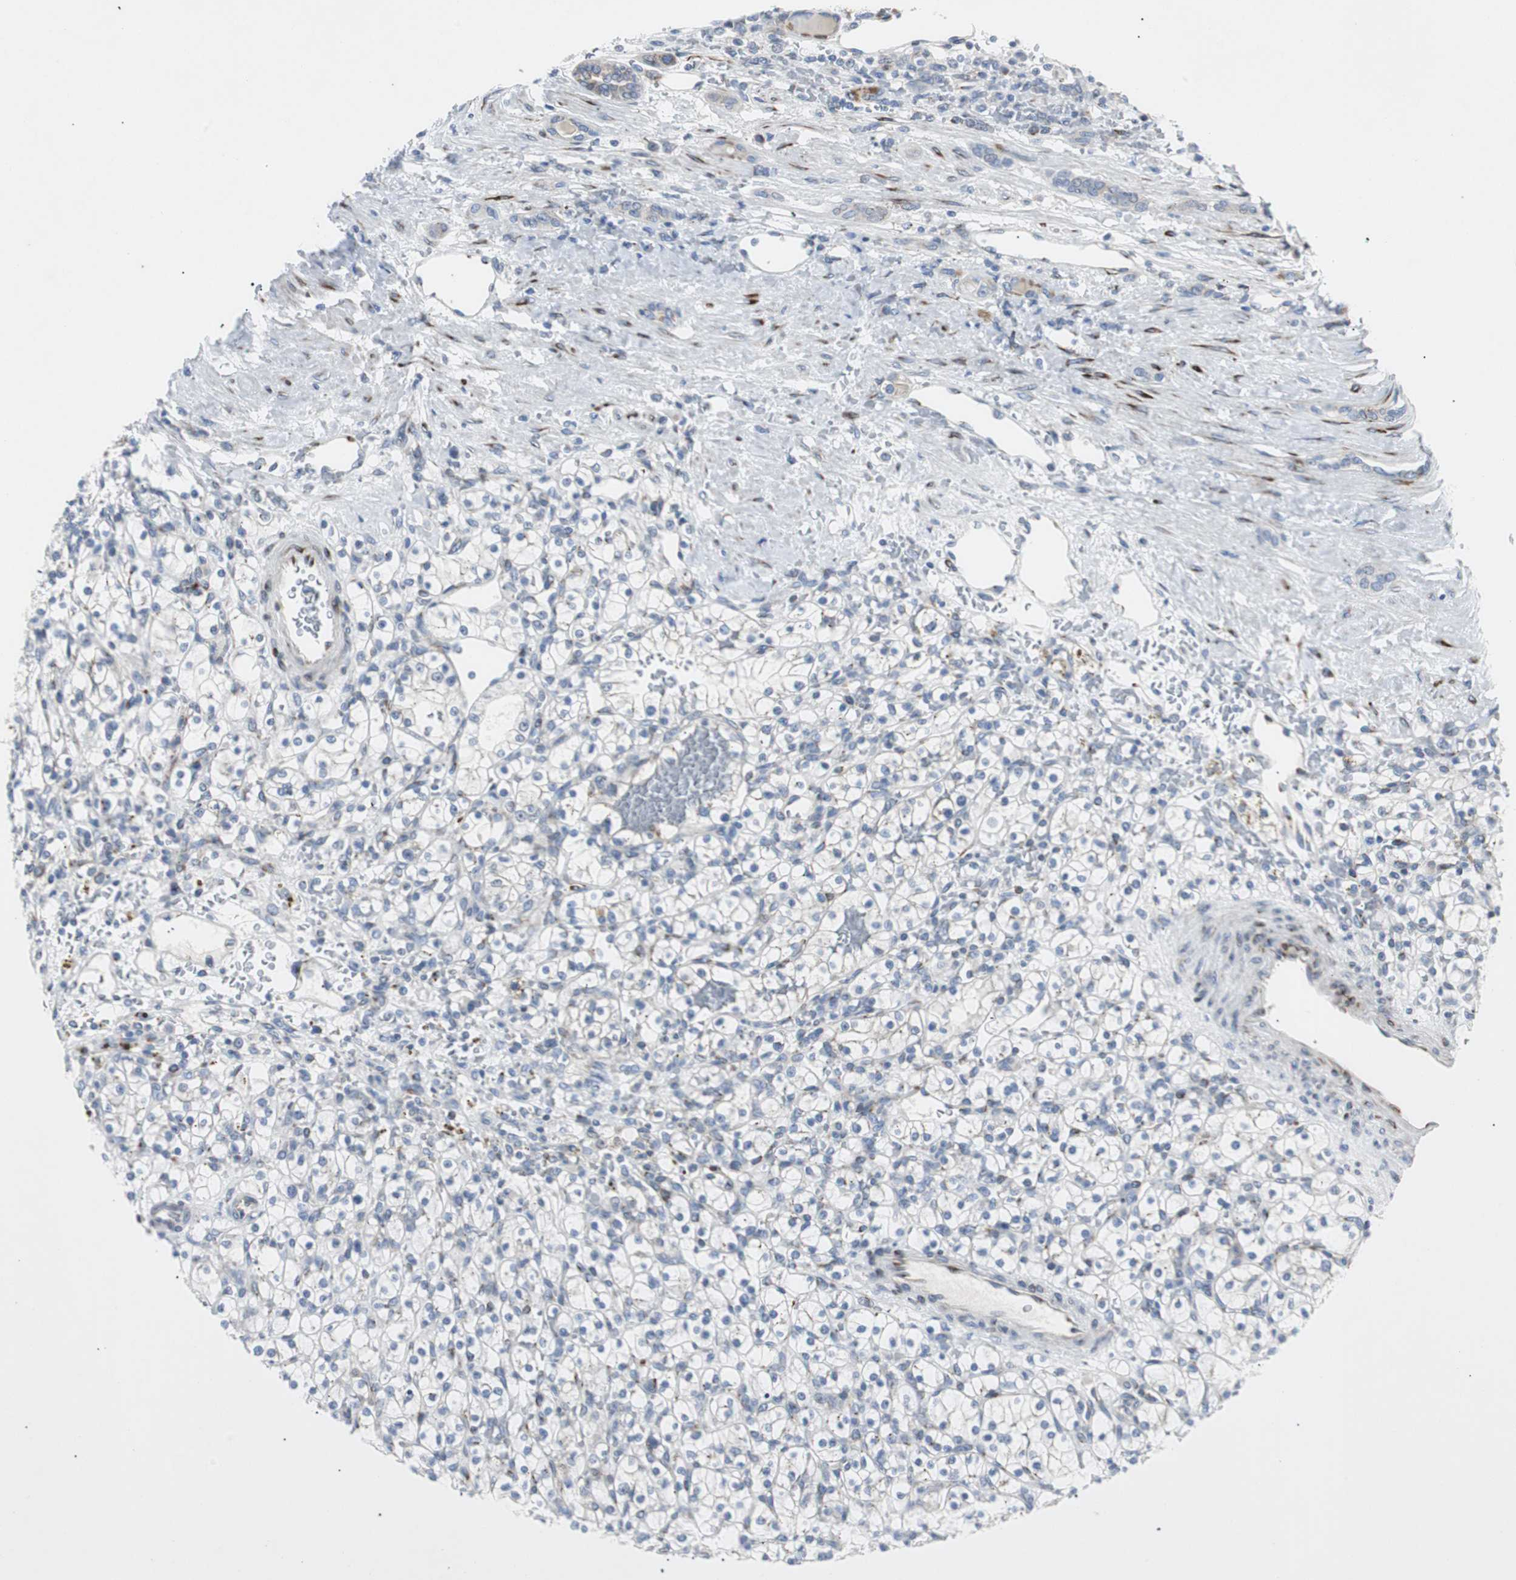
{"staining": {"intensity": "negative", "quantity": "none", "location": "none"}, "tissue": "renal cancer", "cell_type": "Tumor cells", "image_type": "cancer", "snomed": [{"axis": "morphology", "description": "Normal tissue, NOS"}, {"axis": "morphology", "description": "Adenocarcinoma, NOS"}, {"axis": "topography", "description": "Kidney"}], "caption": "IHC photomicrograph of adenocarcinoma (renal) stained for a protein (brown), which exhibits no staining in tumor cells.", "gene": "BBC3", "patient": {"sex": "female", "age": 55}}